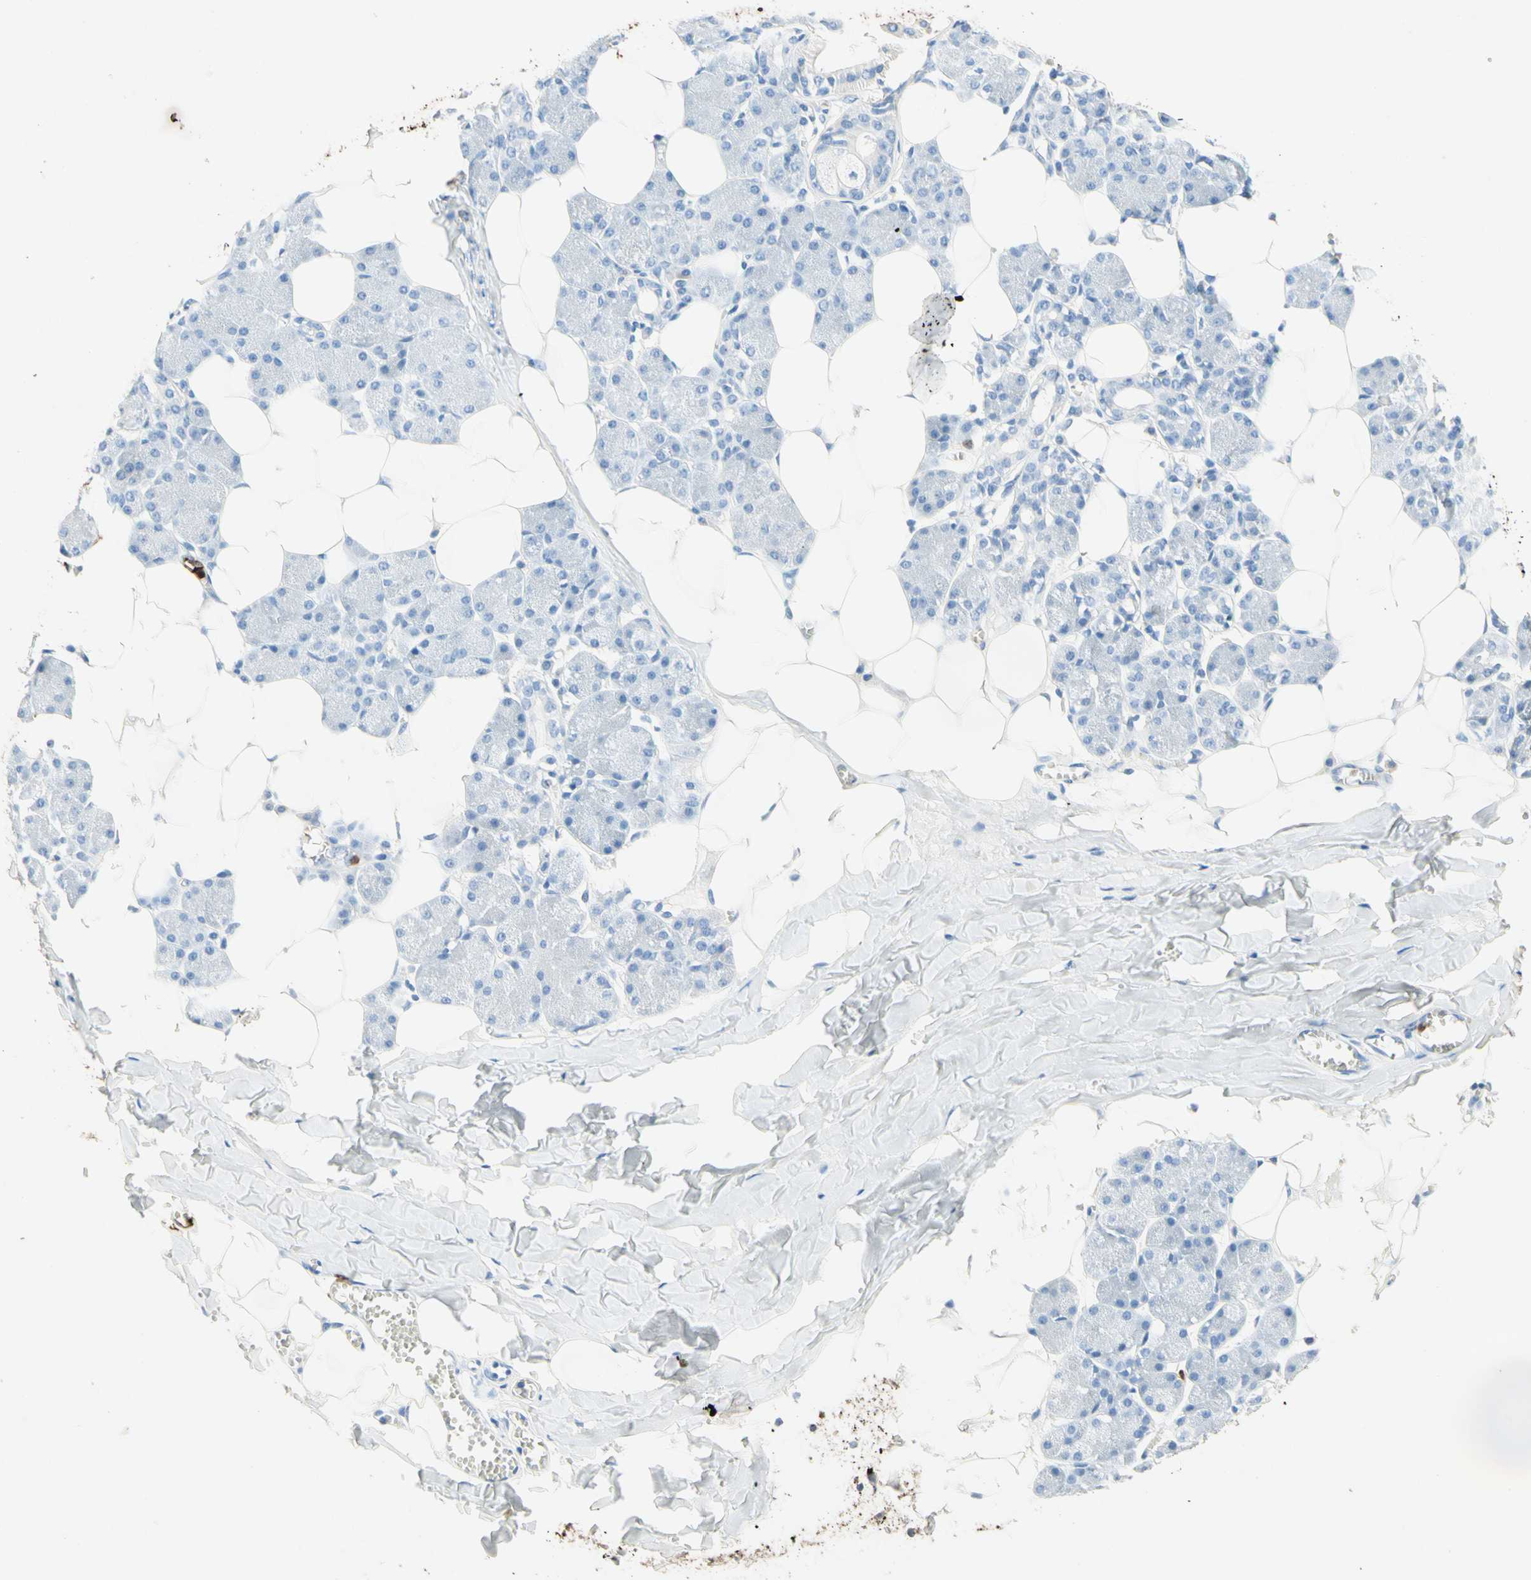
{"staining": {"intensity": "negative", "quantity": "none", "location": "none"}, "tissue": "salivary gland", "cell_type": "Glandular cells", "image_type": "normal", "snomed": [{"axis": "morphology", "description": "Normal tissue, NOS"}, {"axis": "morphology", "description": "Adenoma, NOS"}, {"axis": "topography", "description": "Salivary gland"}], "caption": "High magnification brightfield microscopy of normal salivary gland stained with DAB (3,3'-diaminobenzidine) (brown) and counterstained with hematoxylin (blue): glandular cells show no significant positivity. The staining is performed using DAB (3,3'-diaminobenzidine) brown chromogen with nuclei counter-stained in using hematoxylin.", "gene": "NFKBIZ", "patient": {"sex": "female", "age": 32}}